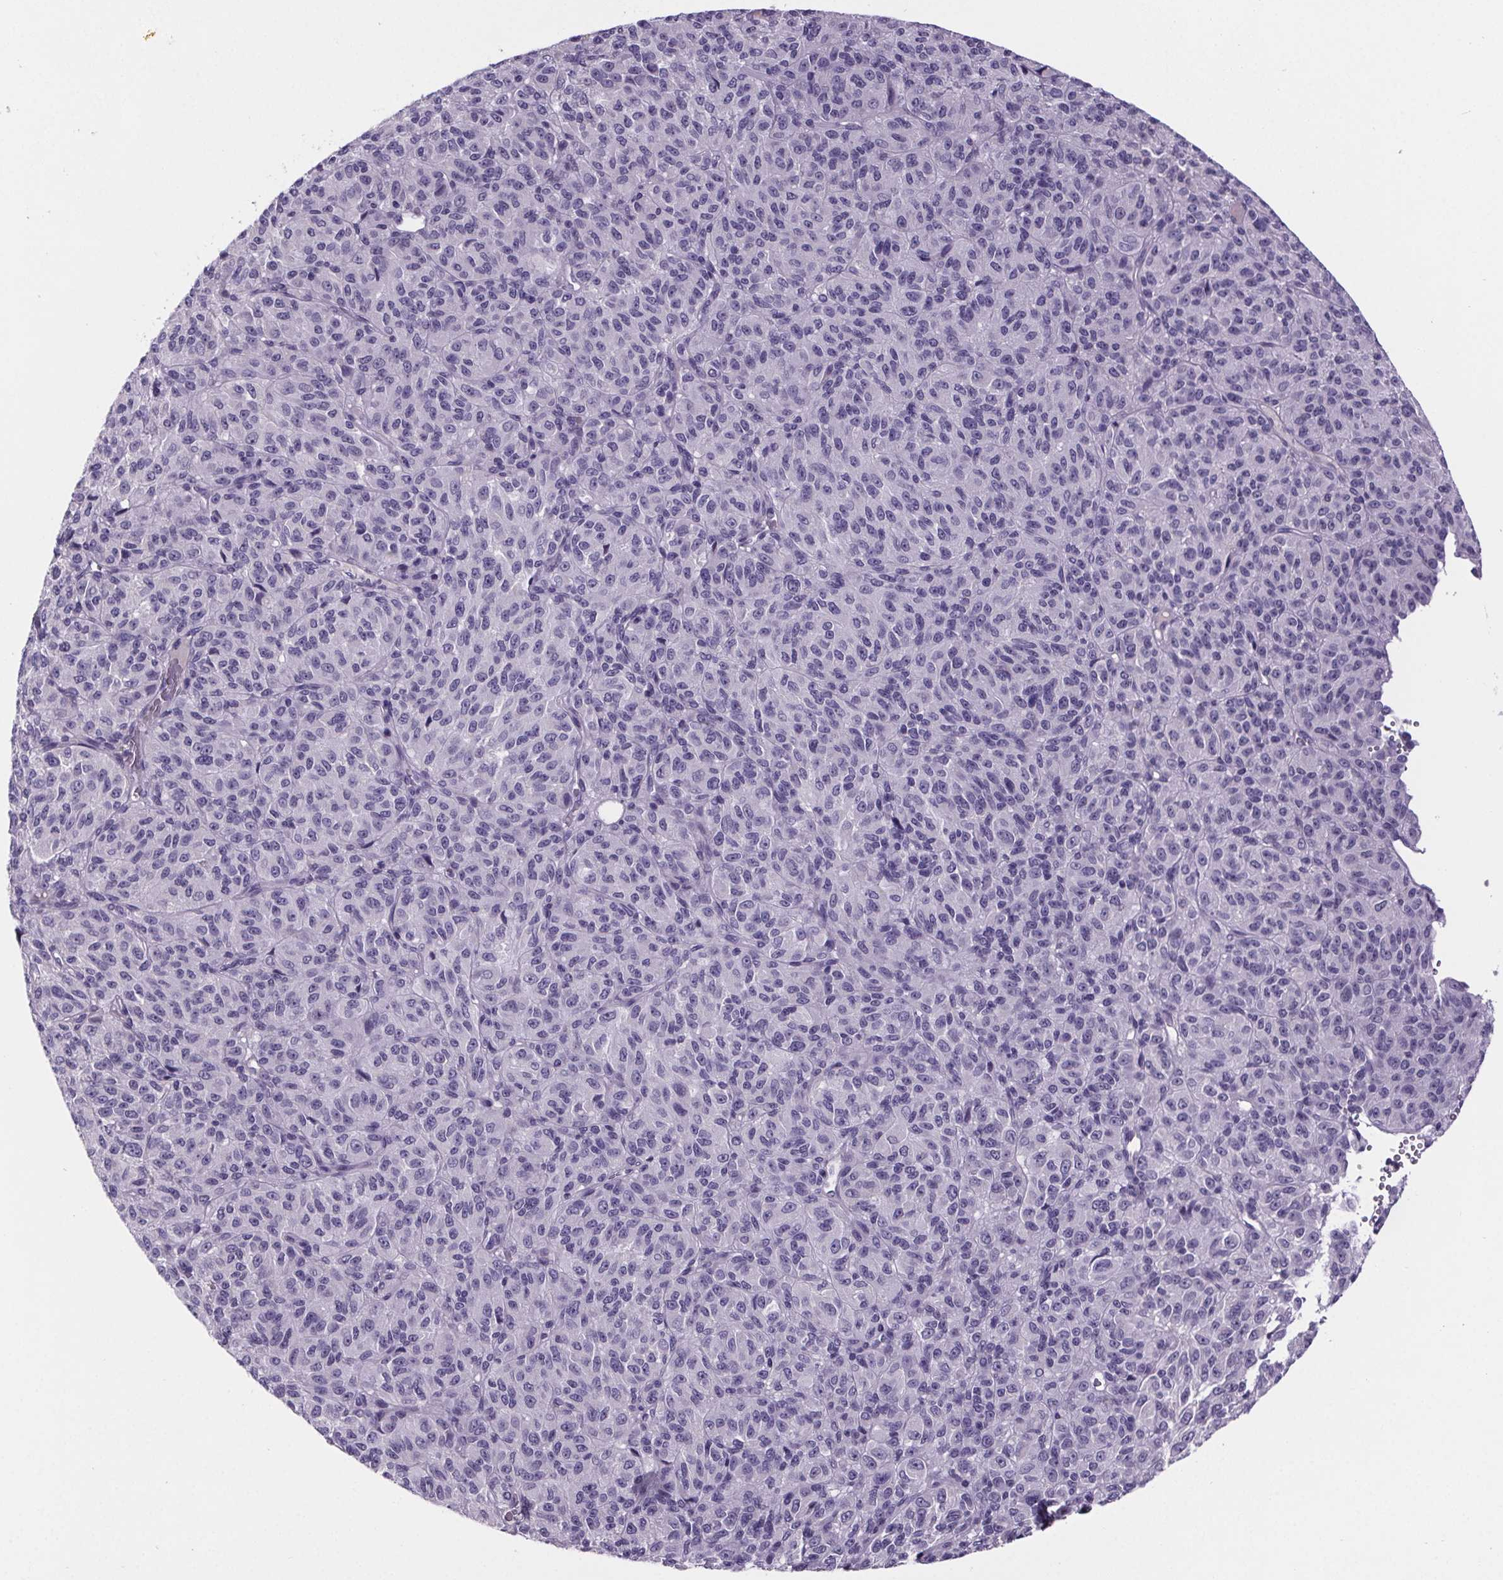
{"staining": {"intensity": "negative", "quantity": "none", "location": "none"}, "tissue": "melanoma", "cell_type": "Tumor cells", "image_type": "cancer", "snomed": [{"axis": "morphology", "description": "Malignant melanoma, Metastatic site"}, {"axis": "topography", "description": "Brain"}], "caption": "DAB immunohistochemical staining of malignant melanoma (metastatic site) displays no significant expression in tumor cells. (Brightfield microscopy of DAB immunohistochemistry (IHC) at high magnification).", "gene": "CUBN", "patient": {"sex": "female", "age": 56}}